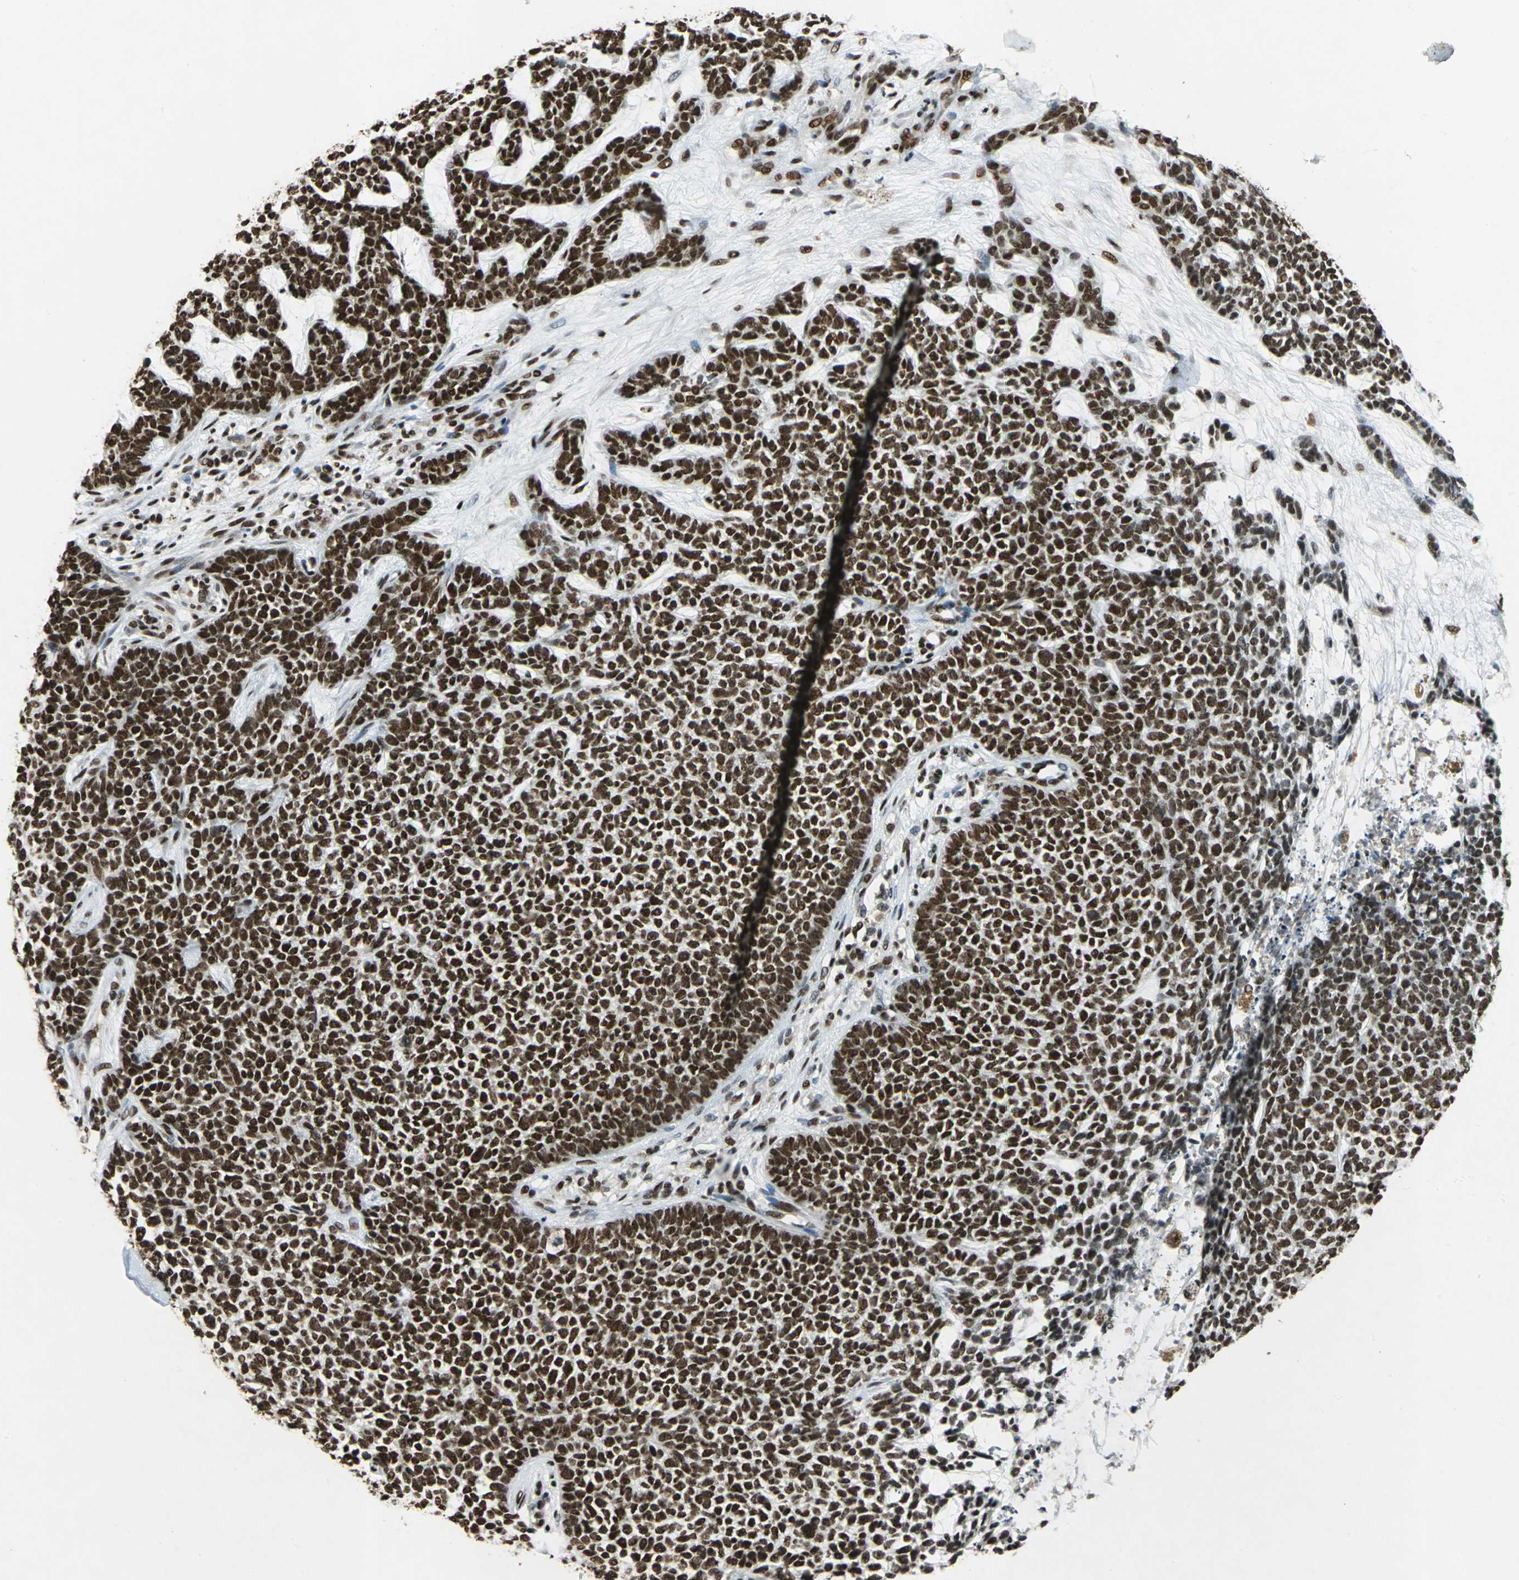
{"staining": {"intensity": "strong", "quantity": ">75%", "location": "nuclear"}, "tissue": "skin cancer", "cell_type": "Tumor cells", "image_type": "cancer", "snomed": [{"axis": "morphology", "description": "Basal cell carcinoma"}, {"axis": "topography", "description": "Skin"}], "caption": "Human basal cell carcinoma (skin) stained with a protein marker demonstrates strong staining in tumor cells.", "gene": "MTA2", "patient": {"sex": "female", "age": 84}}